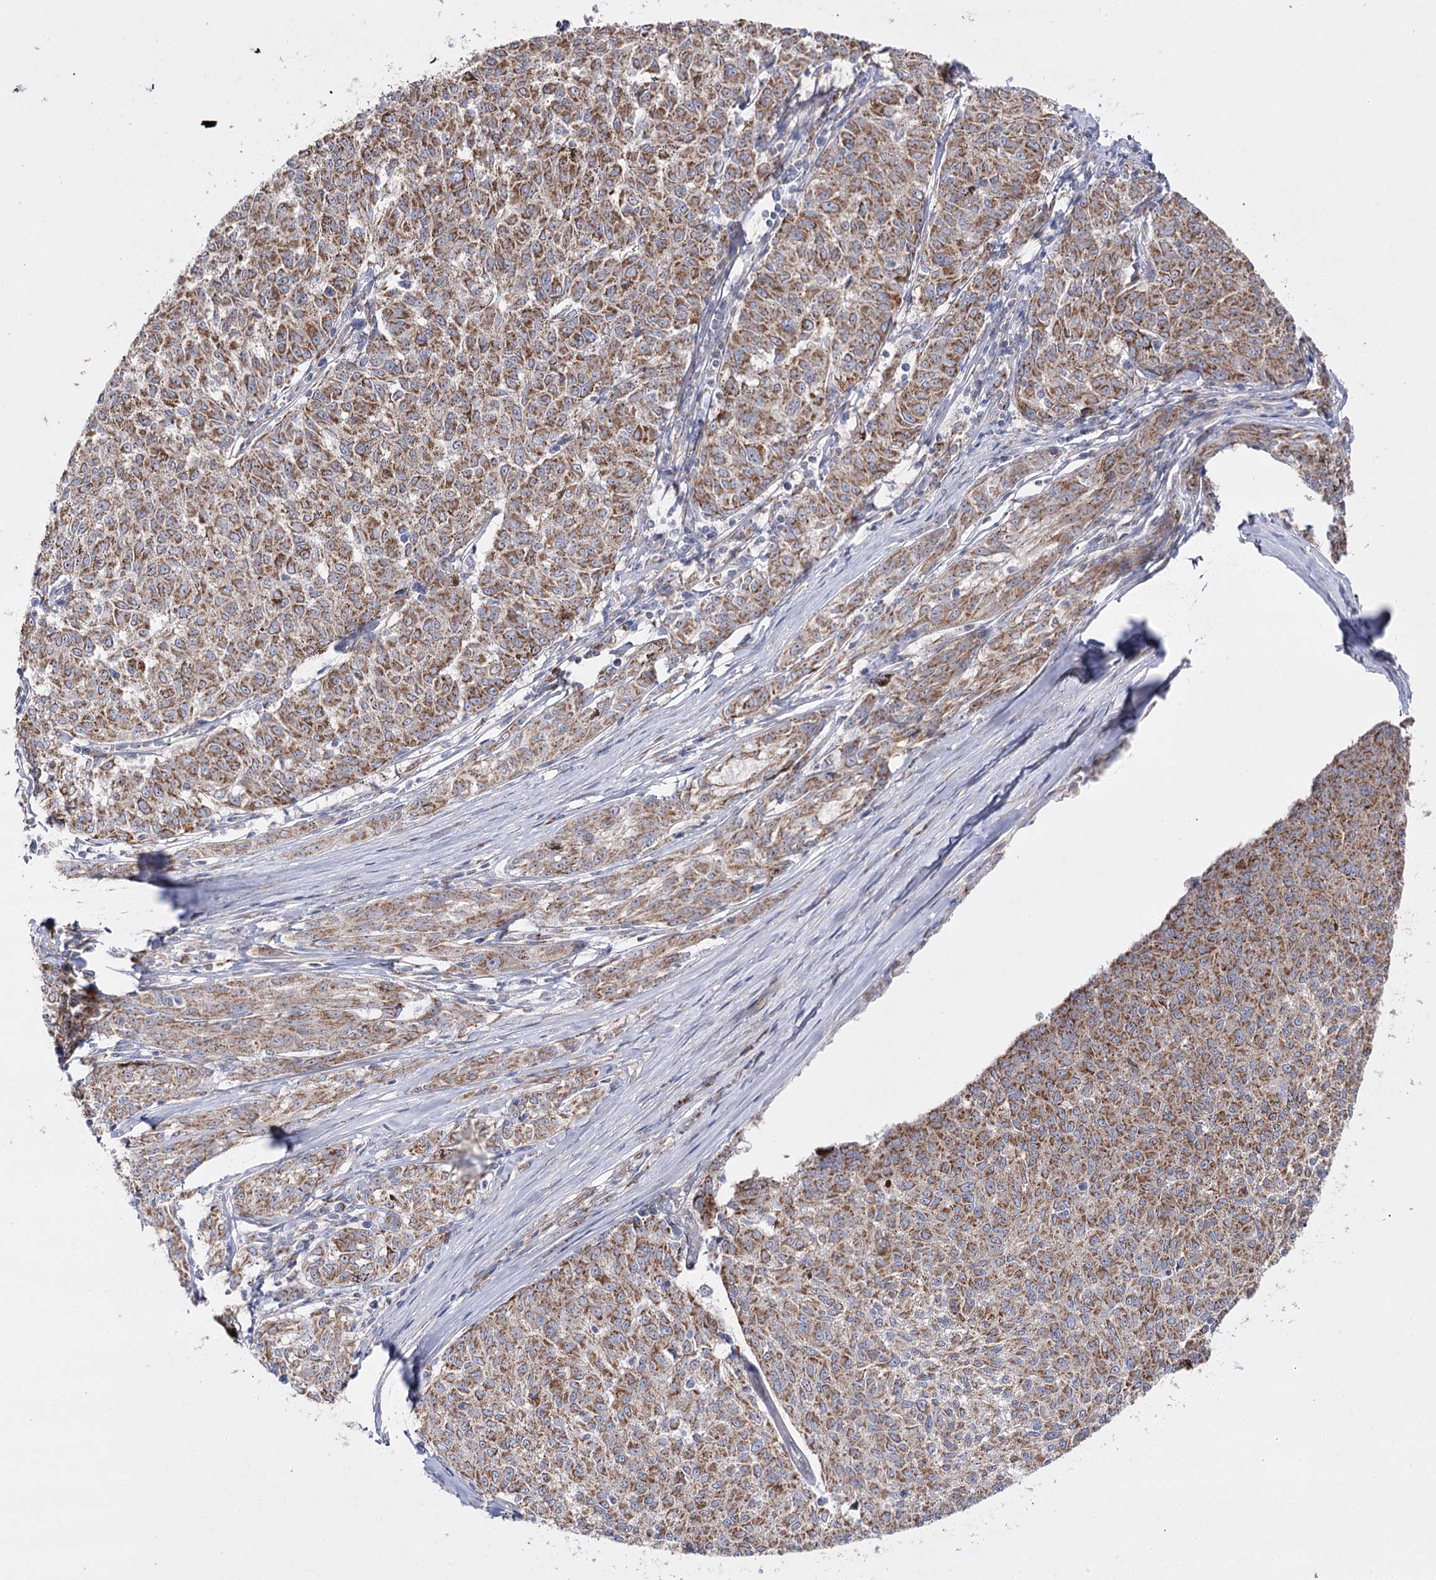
{"staining": {"intensity": "moderate", "quantity": ">75%", "location": "cytoplasmic/membranous"}, "tissue": "melanoma", "cell_type": "Tumor cells", "image_type": "cancer", "snomed": [{"axis": "morphology", "description": "Malignant melanoma, NOS"}, {"axis": "topography", "description": "Skin"}], "caption": "Melanoma tissue shows moderate cytoplasmic/membranous expression in approximately >75% of tumor cells, visualized by immunohistochemistry. The protein of interest is stained brown, and the nuclei are stained in blue (DAB (3,3'-diaminobenzidine) IHC with brightfield microscopy, high magnification).", "gene": "NADK2", "patient": {"sex": "female", "age": 72}}